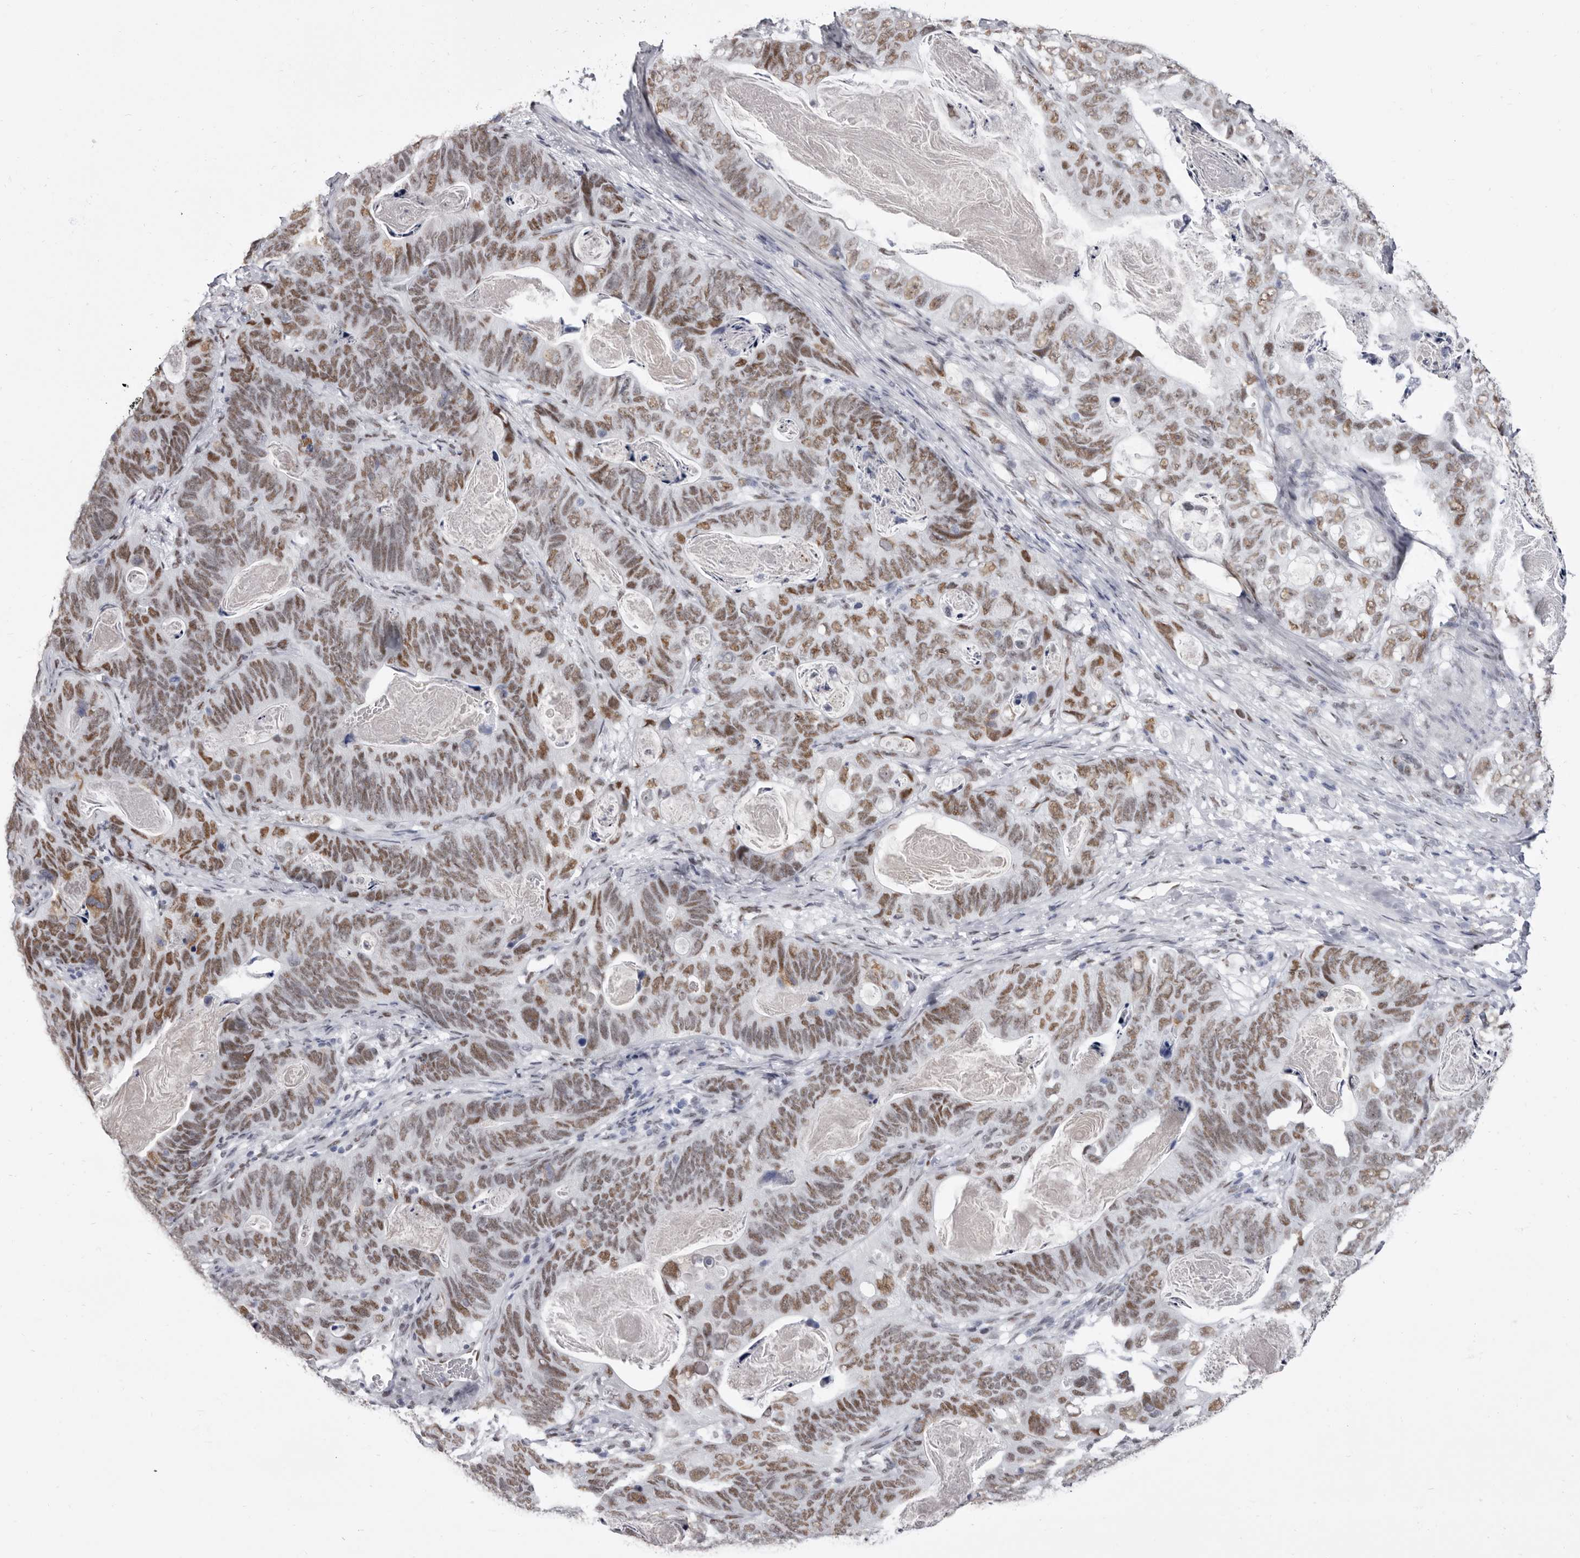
{"staining": {"intensity": "moderate", "quantity": ">75%", "location": "nuclear"}, "tissue": "stomach cancer", "cell_type": "Tumor cells", "image_type": "cancer", "snomed": [{"axis": "morphology", "description": "Normal tissue, NOS"}, {"axis": "morphology", "description": "Adenocarcinoma, NOS"}, {"axis": "topography", "description": "Stomach"}], "caption": "Protein positivity by immunohistochemistry reveals moderate nuclear positivity in about >75% of tumor cells in stomach adenocarcinoma. Nuclei are stained in blue.", "gene": "ZNF326", "patient": {"sex": "female", "age": 89}}